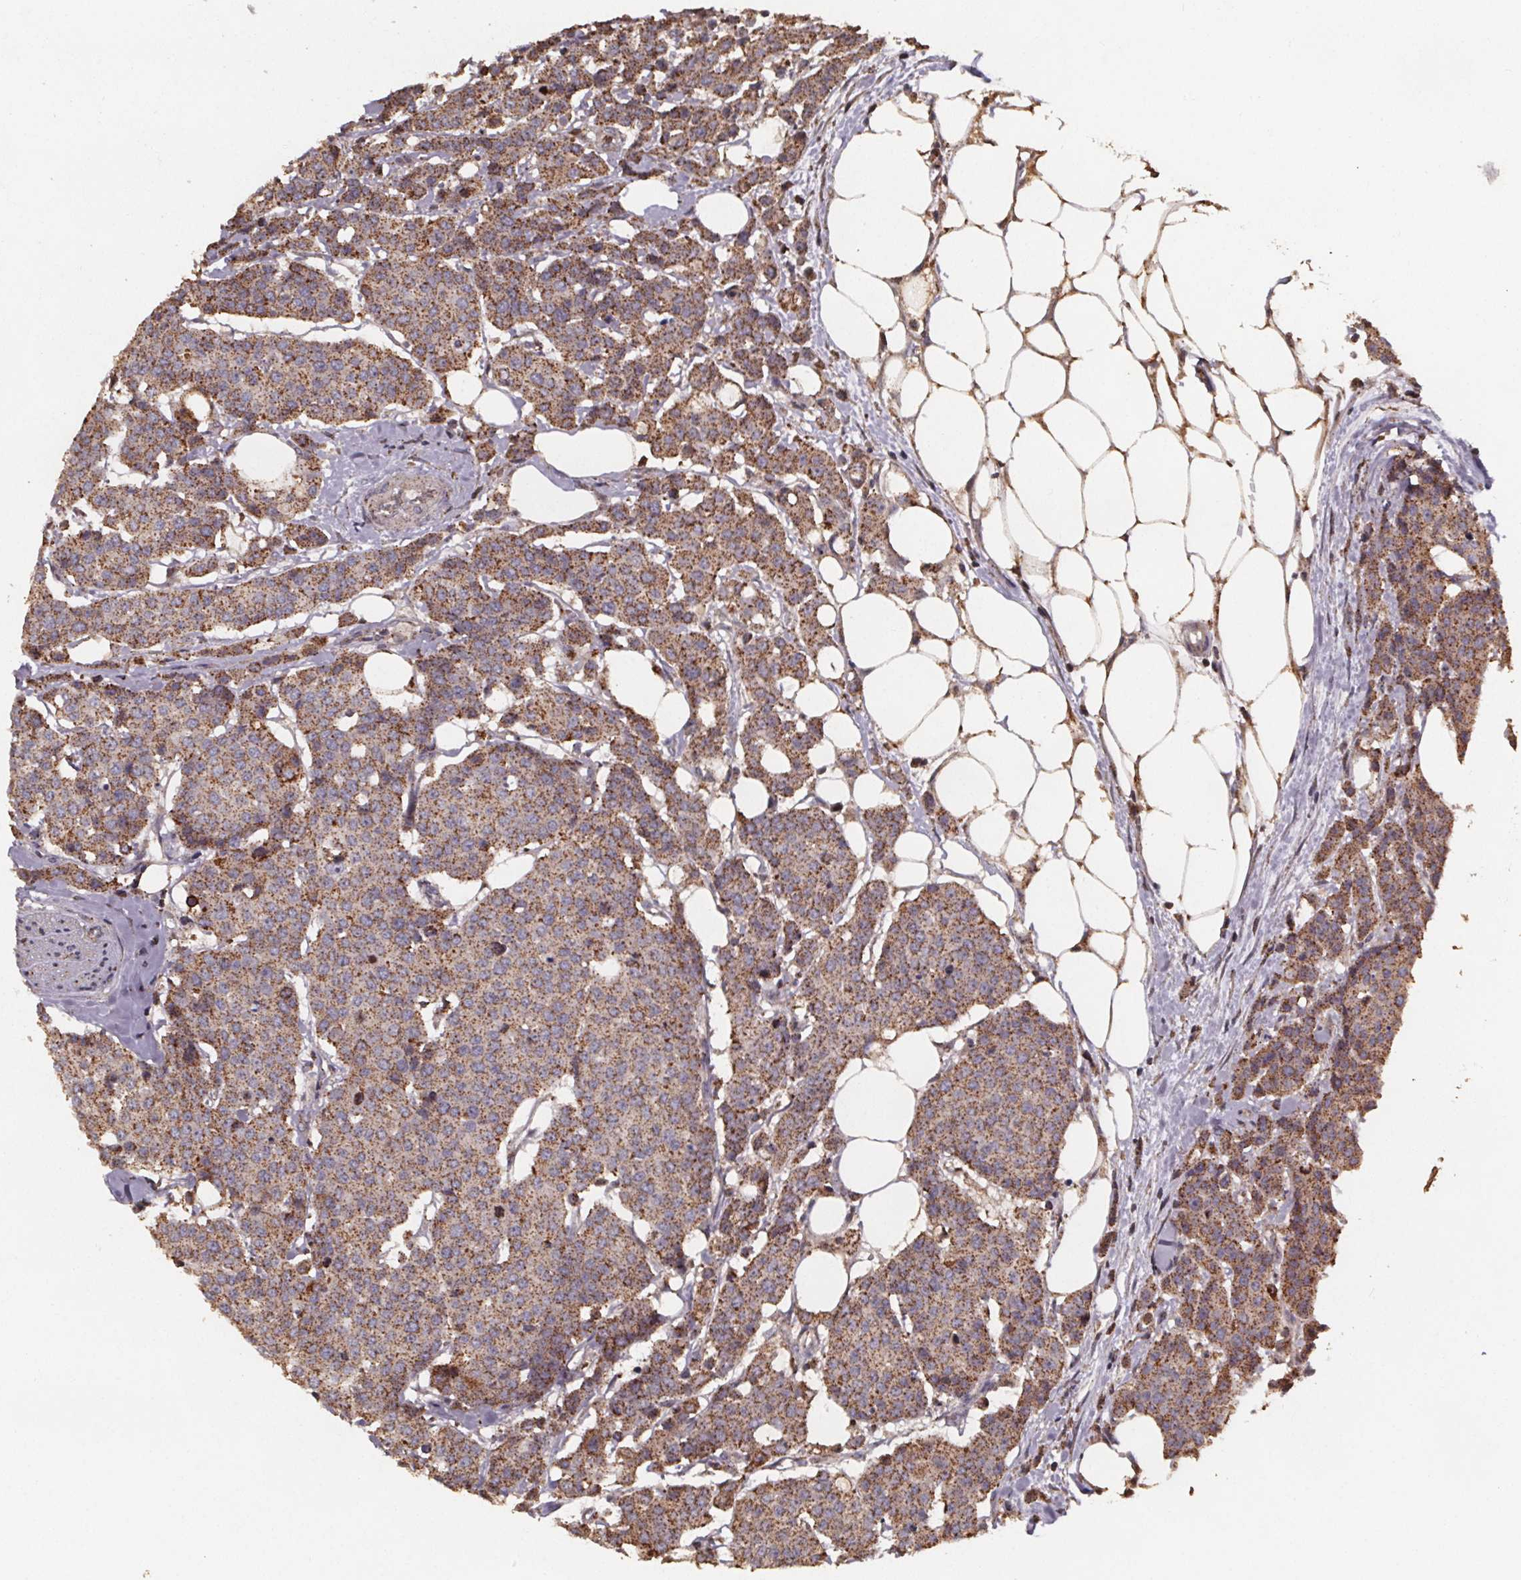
{"staining": {"intensity": "moderate", "quantity": ">75%", "location": "cytoplasmic/membranous"}, "tissue": "carcinoid", "cell_type": "Tumor cells", "image_type": "cancer", "snomed": [{"axis": "morphology", "description": "Carcinoid, malignant, NOS"}, {"axis": "topography", "description": "Colon"}], "caption": "This is a photomicrograph of IHC staining of carcinoid, which shows moderate staining in the cytoplasmic/membranous of tumor cells.", "gene": "ZNF879", "patient": {"sex": "male", "age": 81}}